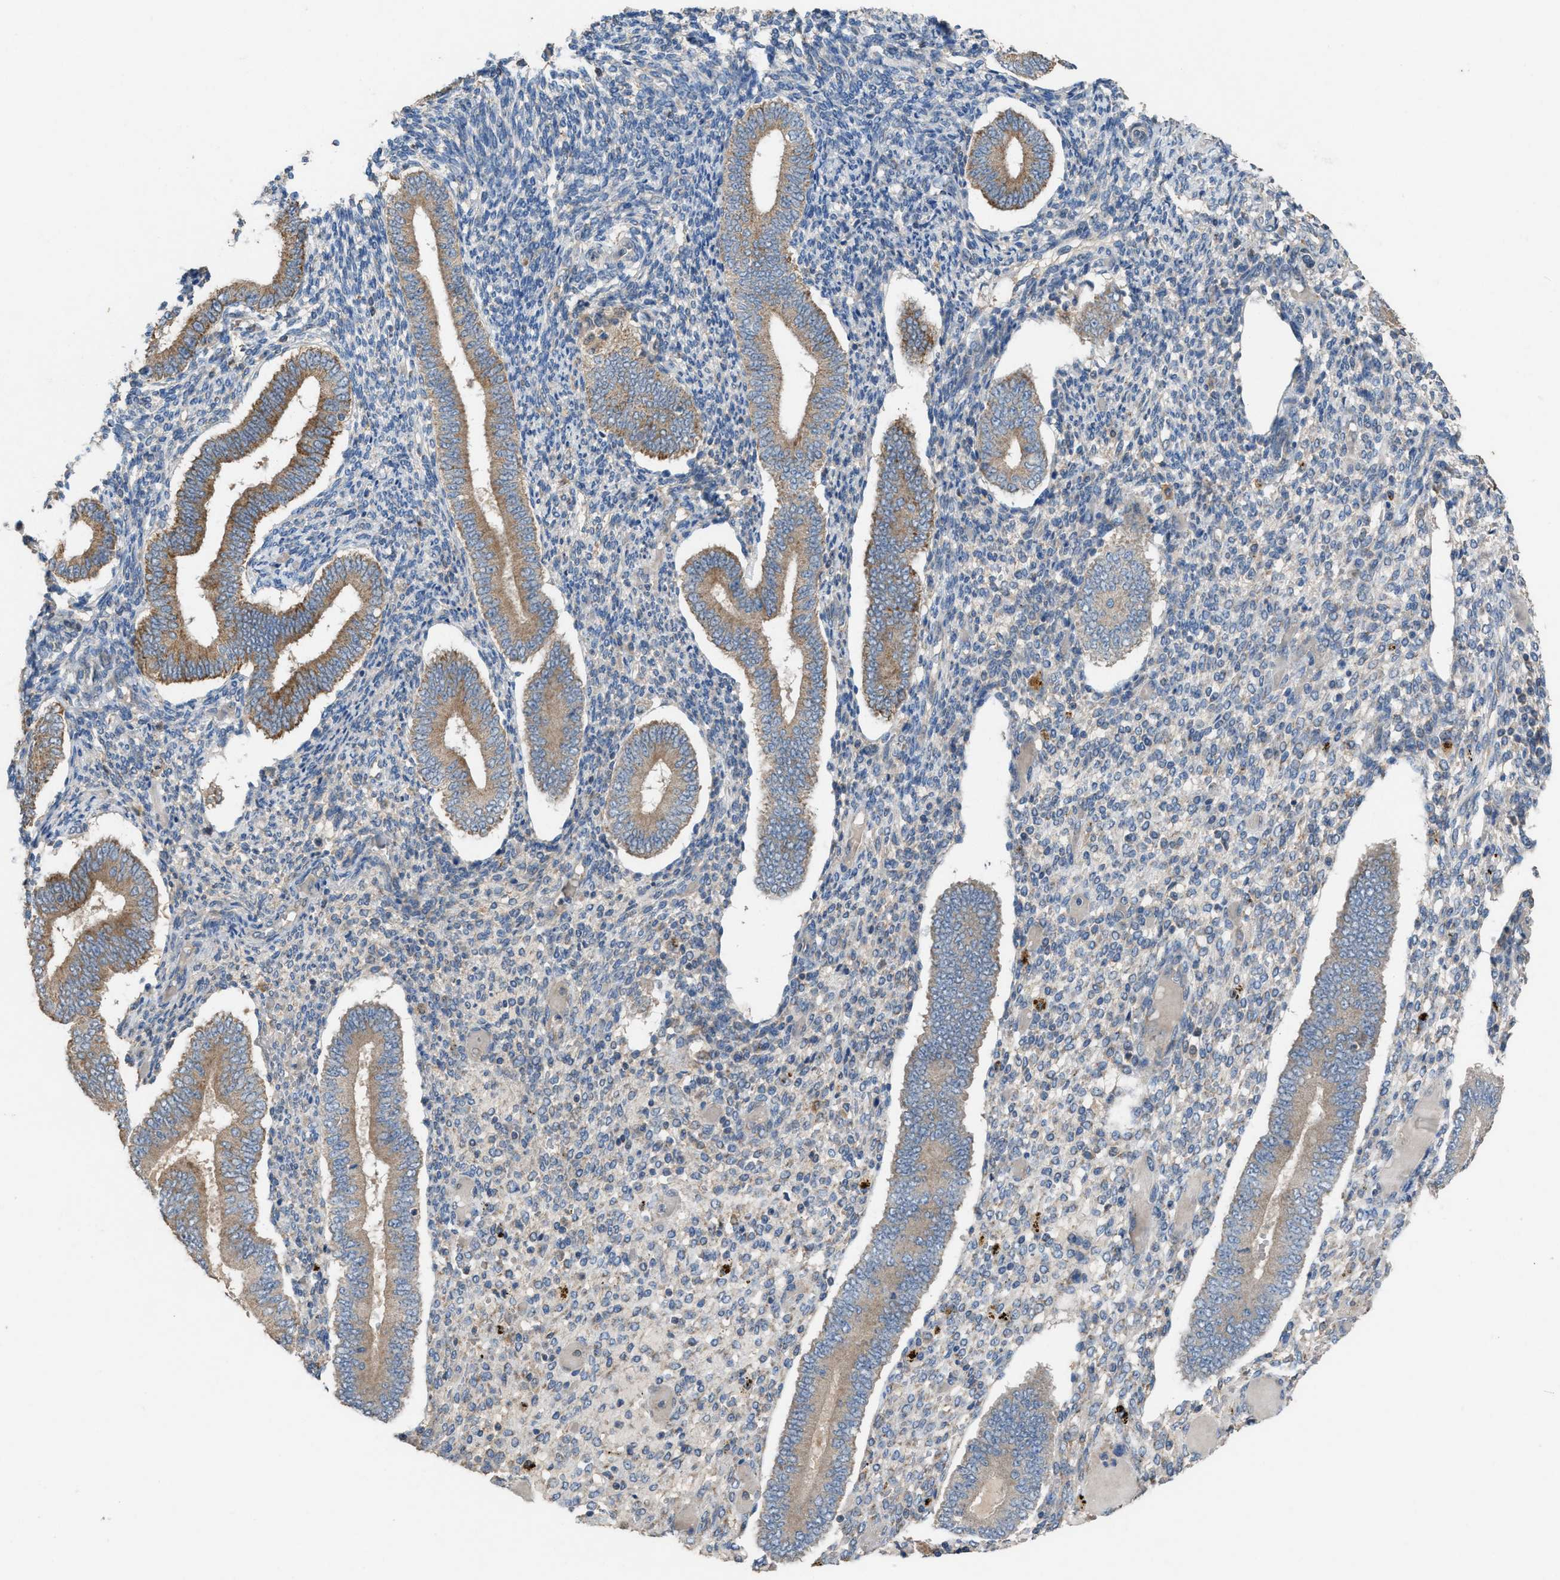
{"staining": {"intensity": "weak", "quantity": "<25%", "location": "cytoplasmic/membranous"}, "tissue": "endometrium", "cell_type": "Cells in endometrial stroma", "image_type": "normal", "snomed": [{"axis": "morphology", "description": "Normal tissue, NOS"}, {"axis": "topography", "description": "Endometrium"}], "caption": "Immunohistochemistry (IHC) histopathology image of unremarkable endometrium: endometrium stained with DAB (3,3'-diaminobenzidine) shows no significant protein staining in cells in endometrial stroma. Brightfield microscopy of IHC stained with DAB (3,3'-diaminobenzidine) (brown) and hematoxylin (blue), captured at high magnification.", "gene": "TPK1", "patient": {"sex": "female", "age": 42}}